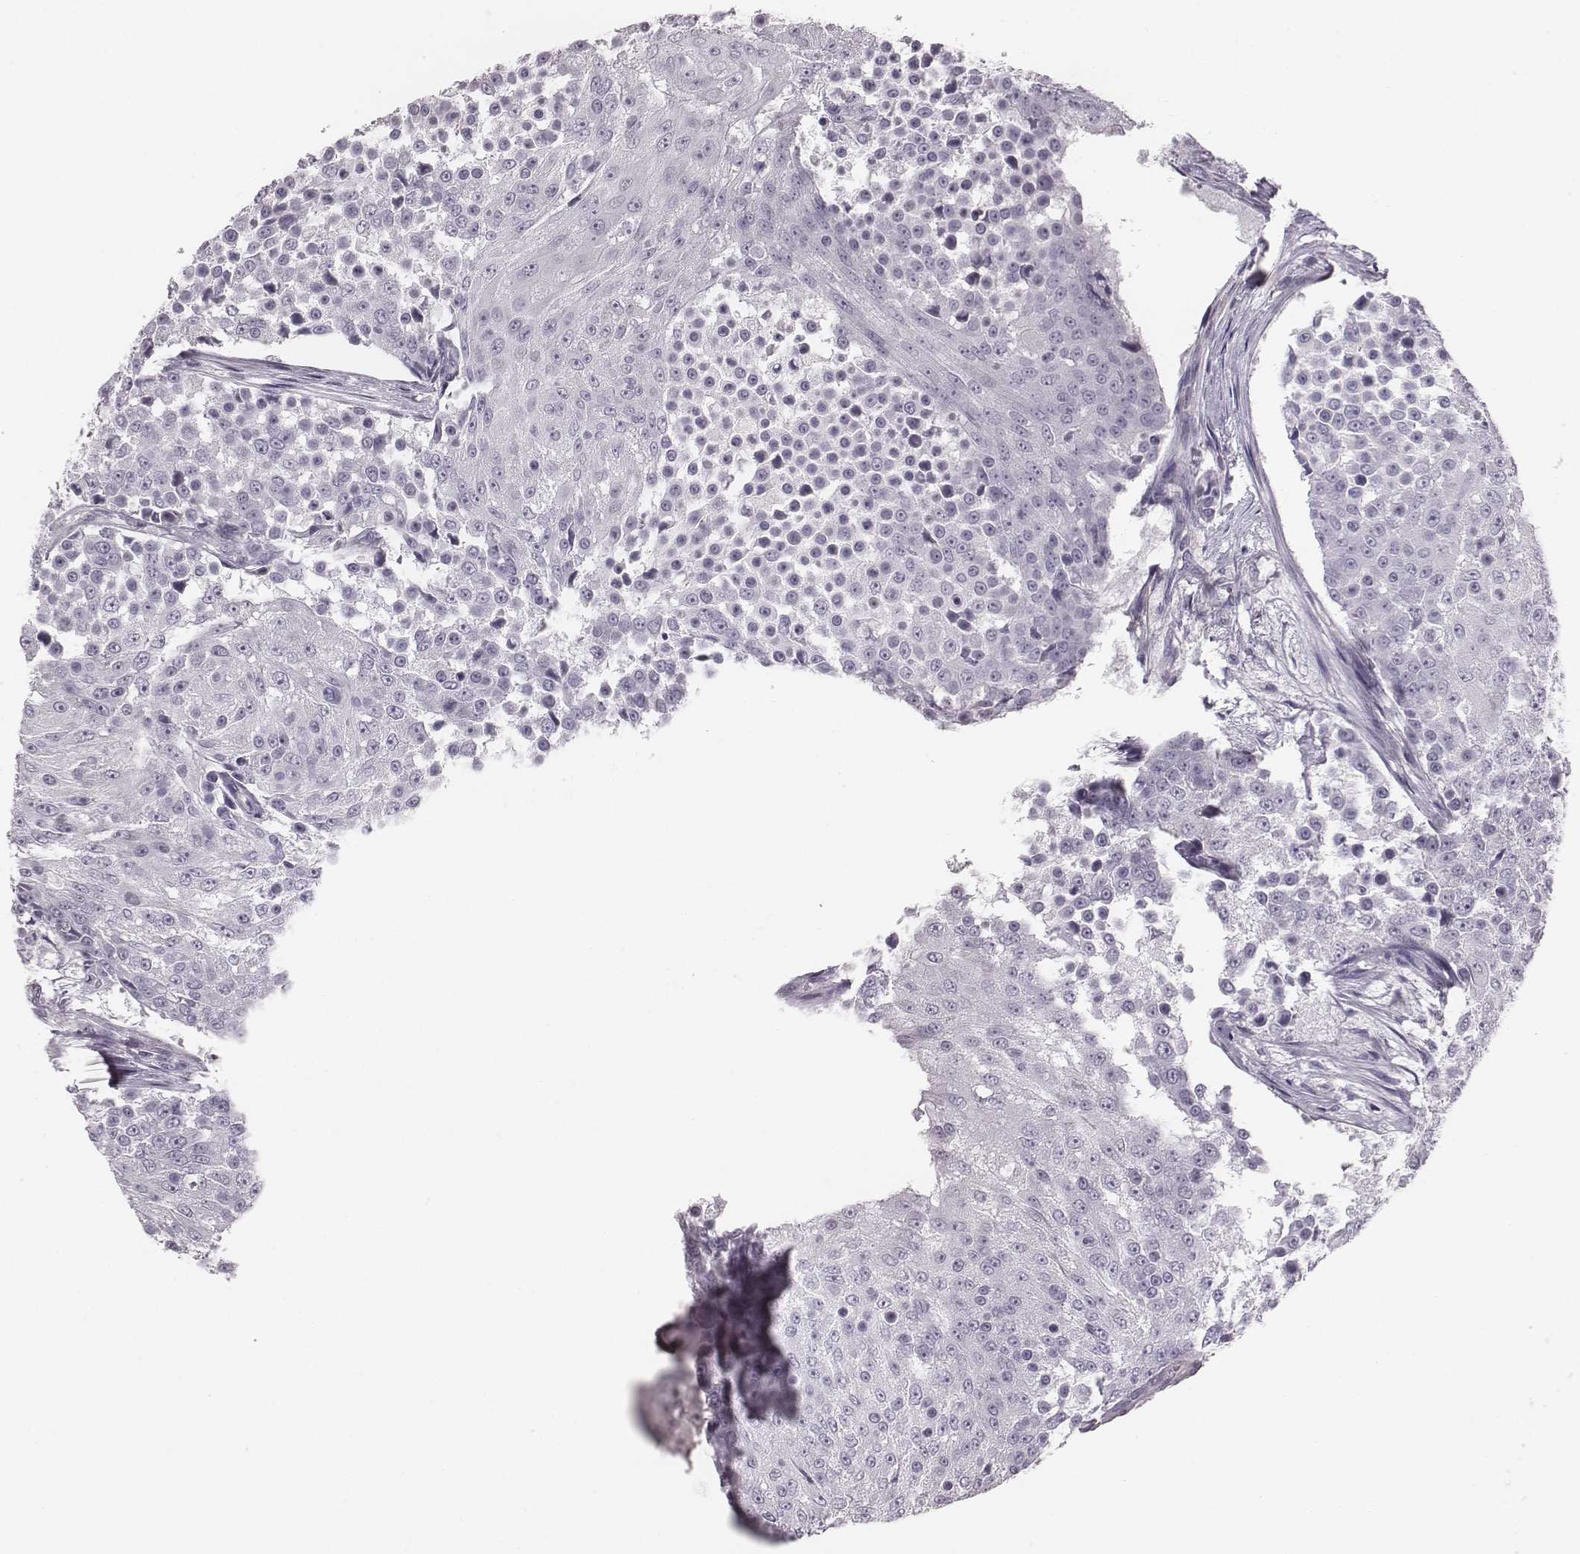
{"staining": {"intensity": "negative", "quantity": "none", "location": "none"}, "tissue": "urothelial cancer", "cell_type": "Tumor cells", "image_type": "cancer", "snomed": [{"axis": "morphology", "description": "Urothelial carcinoma, High grade"}, {"axis": "topography", "description": "Urinary bladder"}], "caption": "Protein analysis of urothelial cancer exhibits no significant expression in tumor cells.", "gene": "PDE8B", "patient": {"sex": "female", "age": 63}}